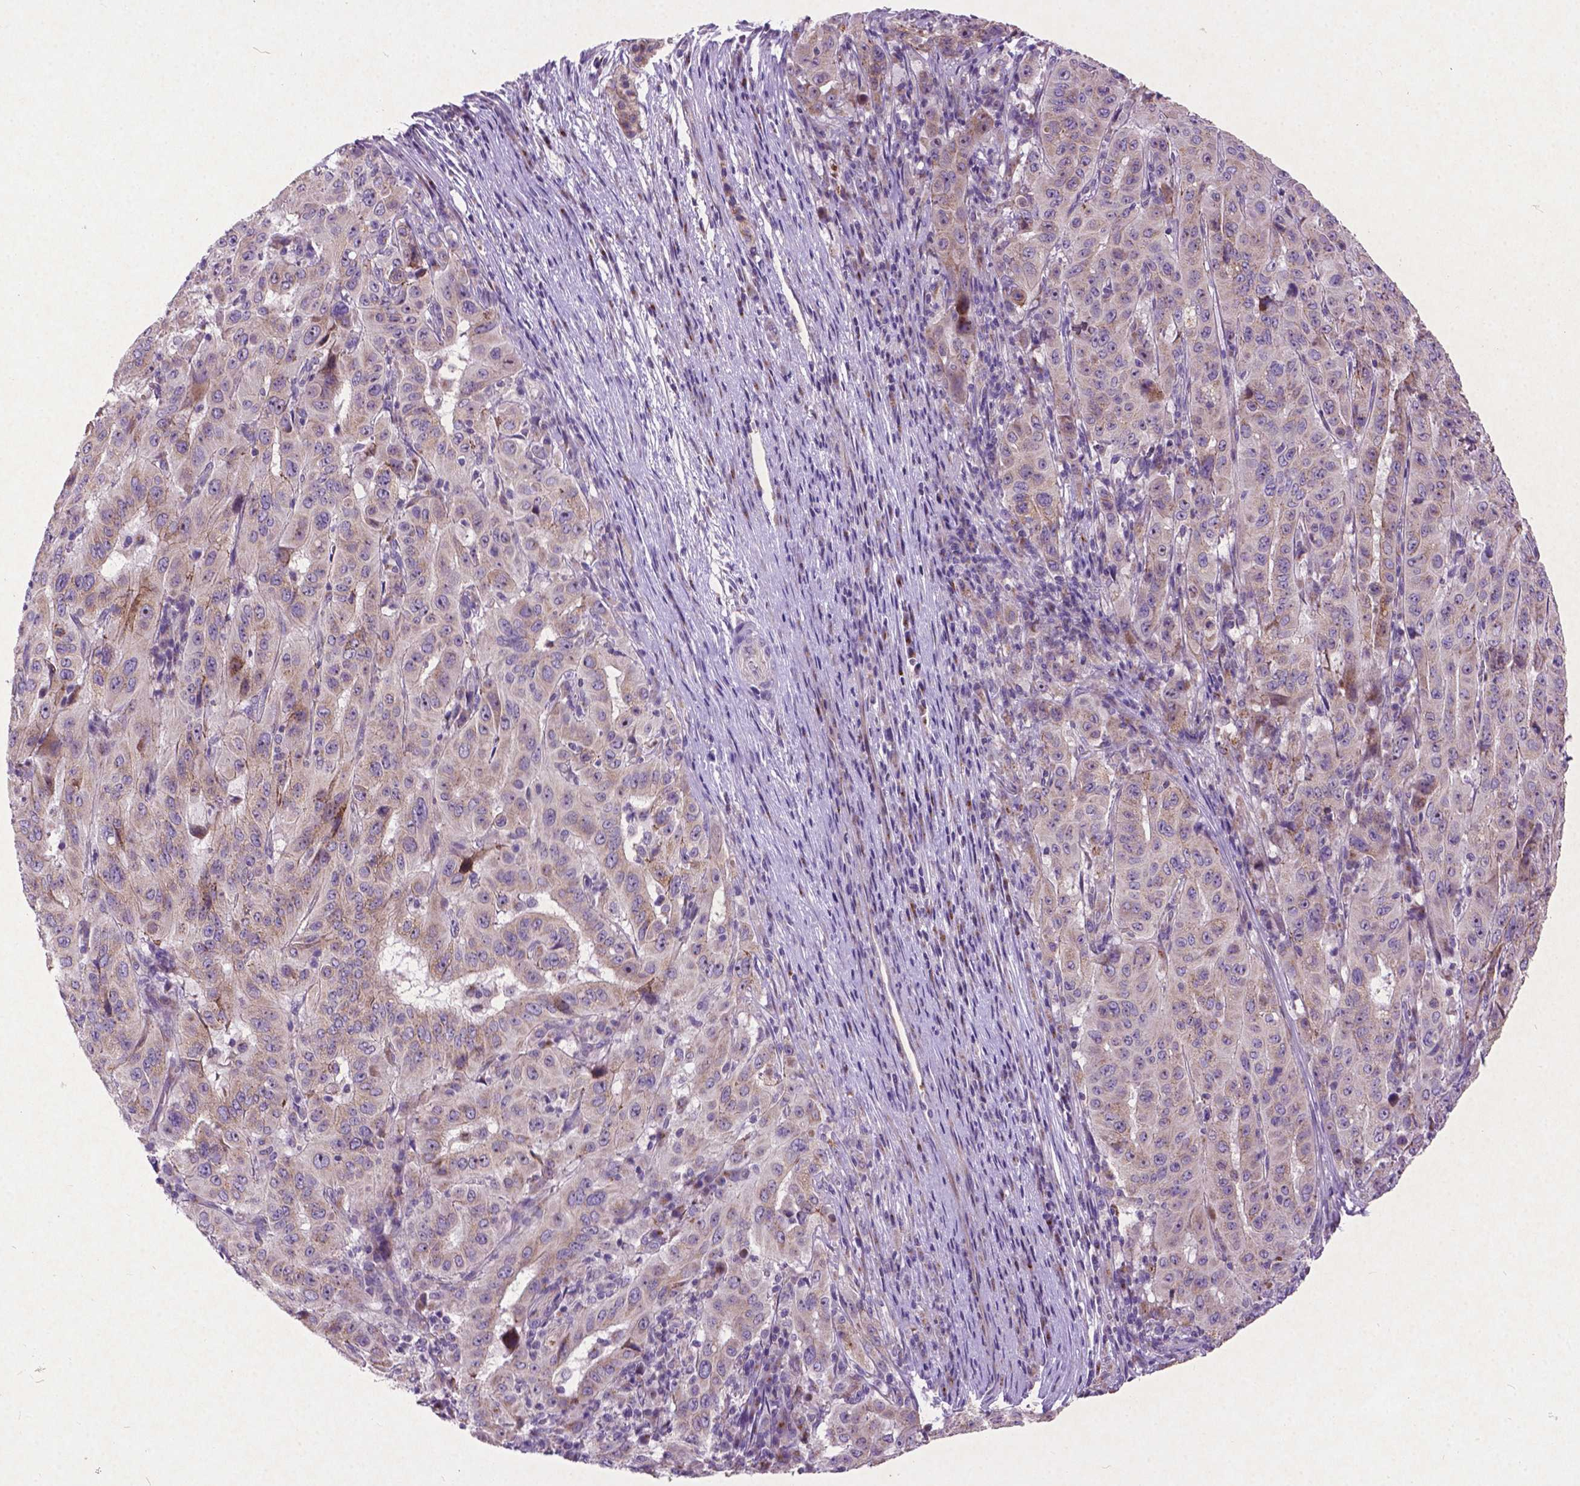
{"staining": {"intensity": "weak", "quantity": ">75%", "location": "cytoplasmic/membranous"}, "tissue": "pancreatic cancer", "cell_type": "Tumor cells", "image_type": "cancer", "snomed": [{"axis": "morphology", "description": "Adenocarcinoma, NOS"}, {"axis": "topography", "description": "Pancreas"}], "caption": "Weak cytoplasmic/membranous positivity is appreciated in approximately >75% of tumor cells in pancreatic adenocarcinoma. (DAB (3,3'-diaminobenzidine) = brown stain, brightfield microscopy at high magnification).", "gene": "ATG4D", "patient": {"sex": "male", "age": 63}}